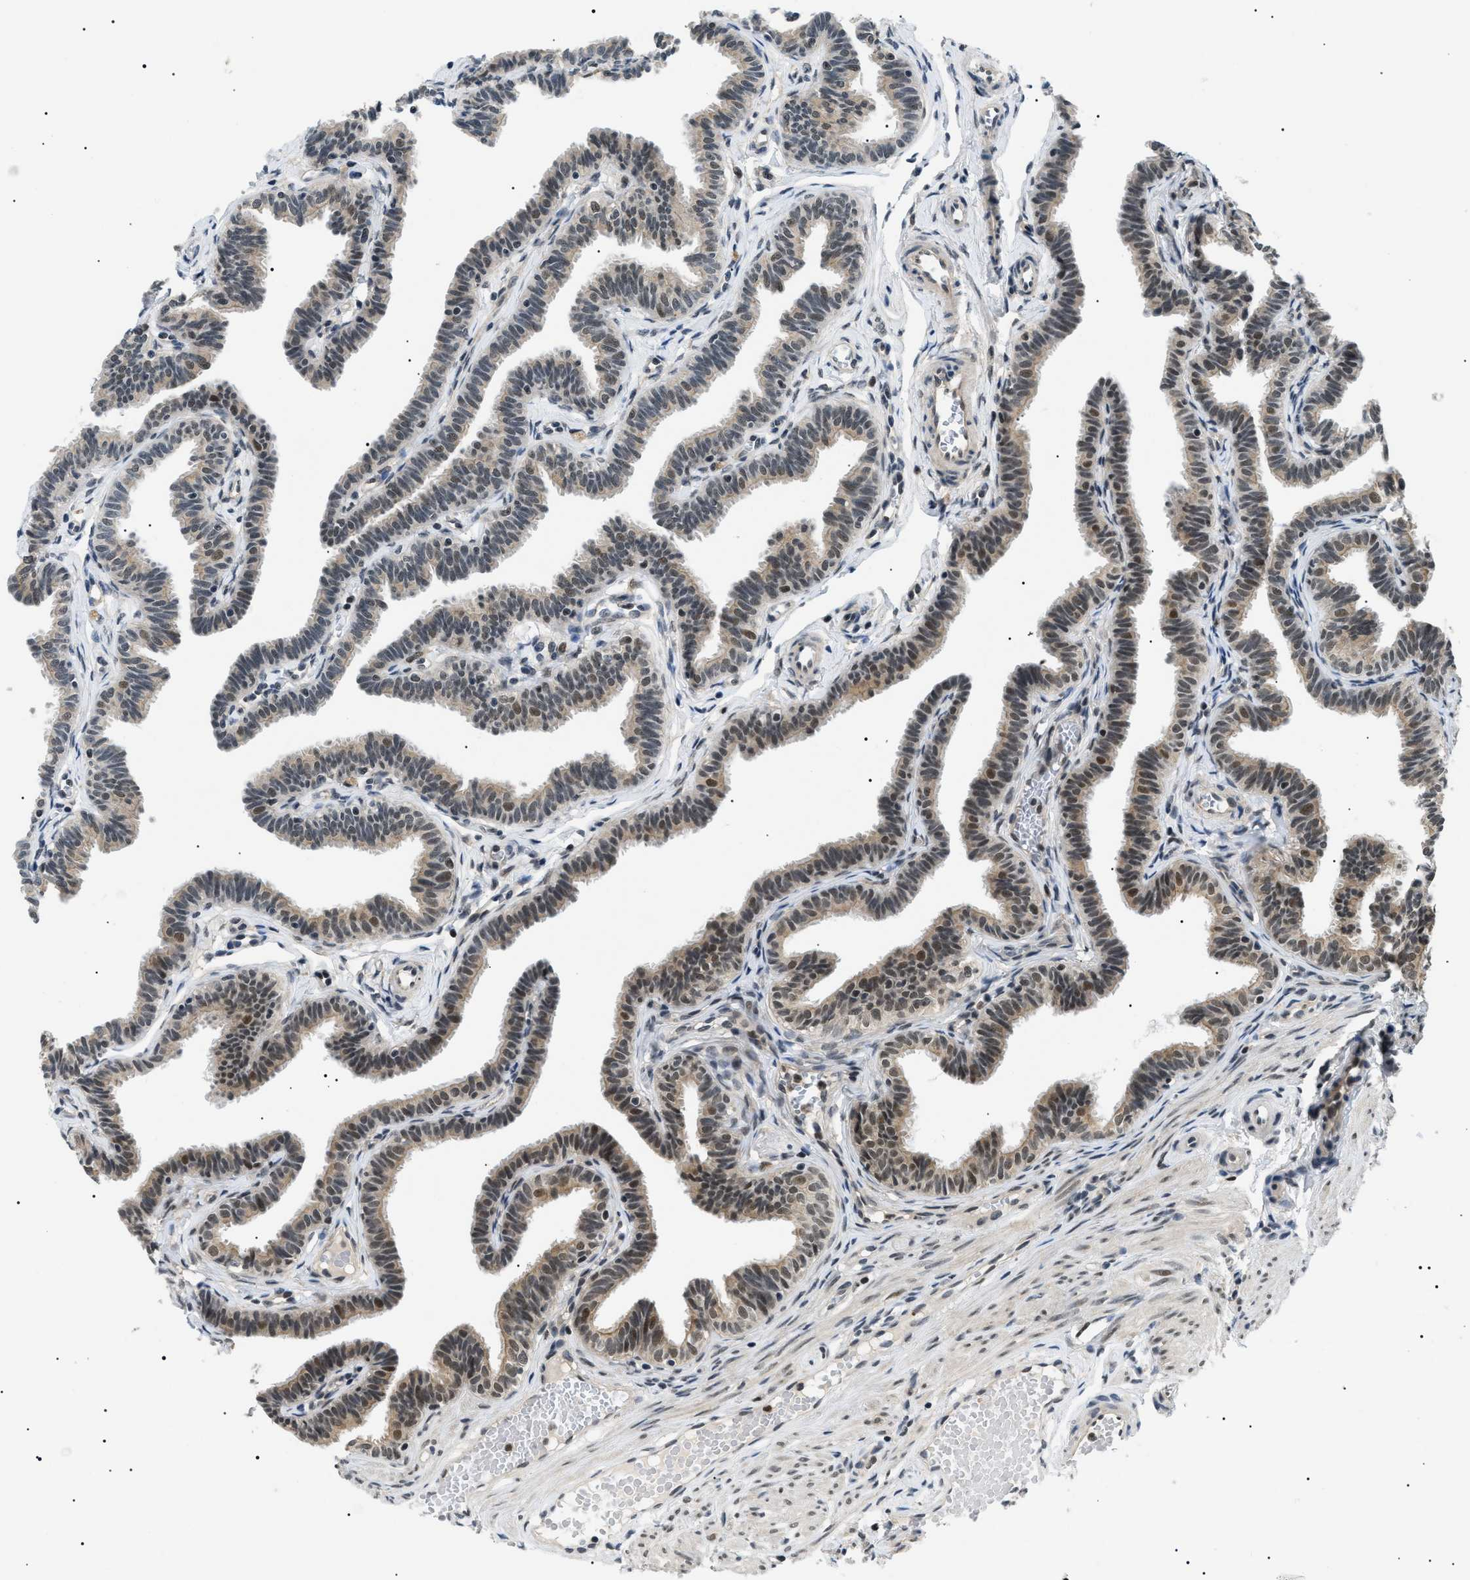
{"staining": {"intensity": "moderate", "quantity": ">75%", "location": "cytoplasmic/membranous,nuclear"}, "tissue": "fallopian tube", "cell_type": "Glandular cells", "image_type": "normal", "snomed": [{"axis": "morphology", "description": "Normal tissue, NOS"}, {"axis": "topography", "description": "Fallopian tube"}, {"axis": "topography", "description": "Ovary"}], "caption": "This micrograph exhibits normal fallopian tube stained with immunohistochemistry to label a protein in brown. The cytoplasmic/membranous,nuclear of glandular cells show moderate positivity for the protein. Nuclei are counter-stained blue.", "gene": "RBM15", "patient": {"sex": "female", "age": 23}}